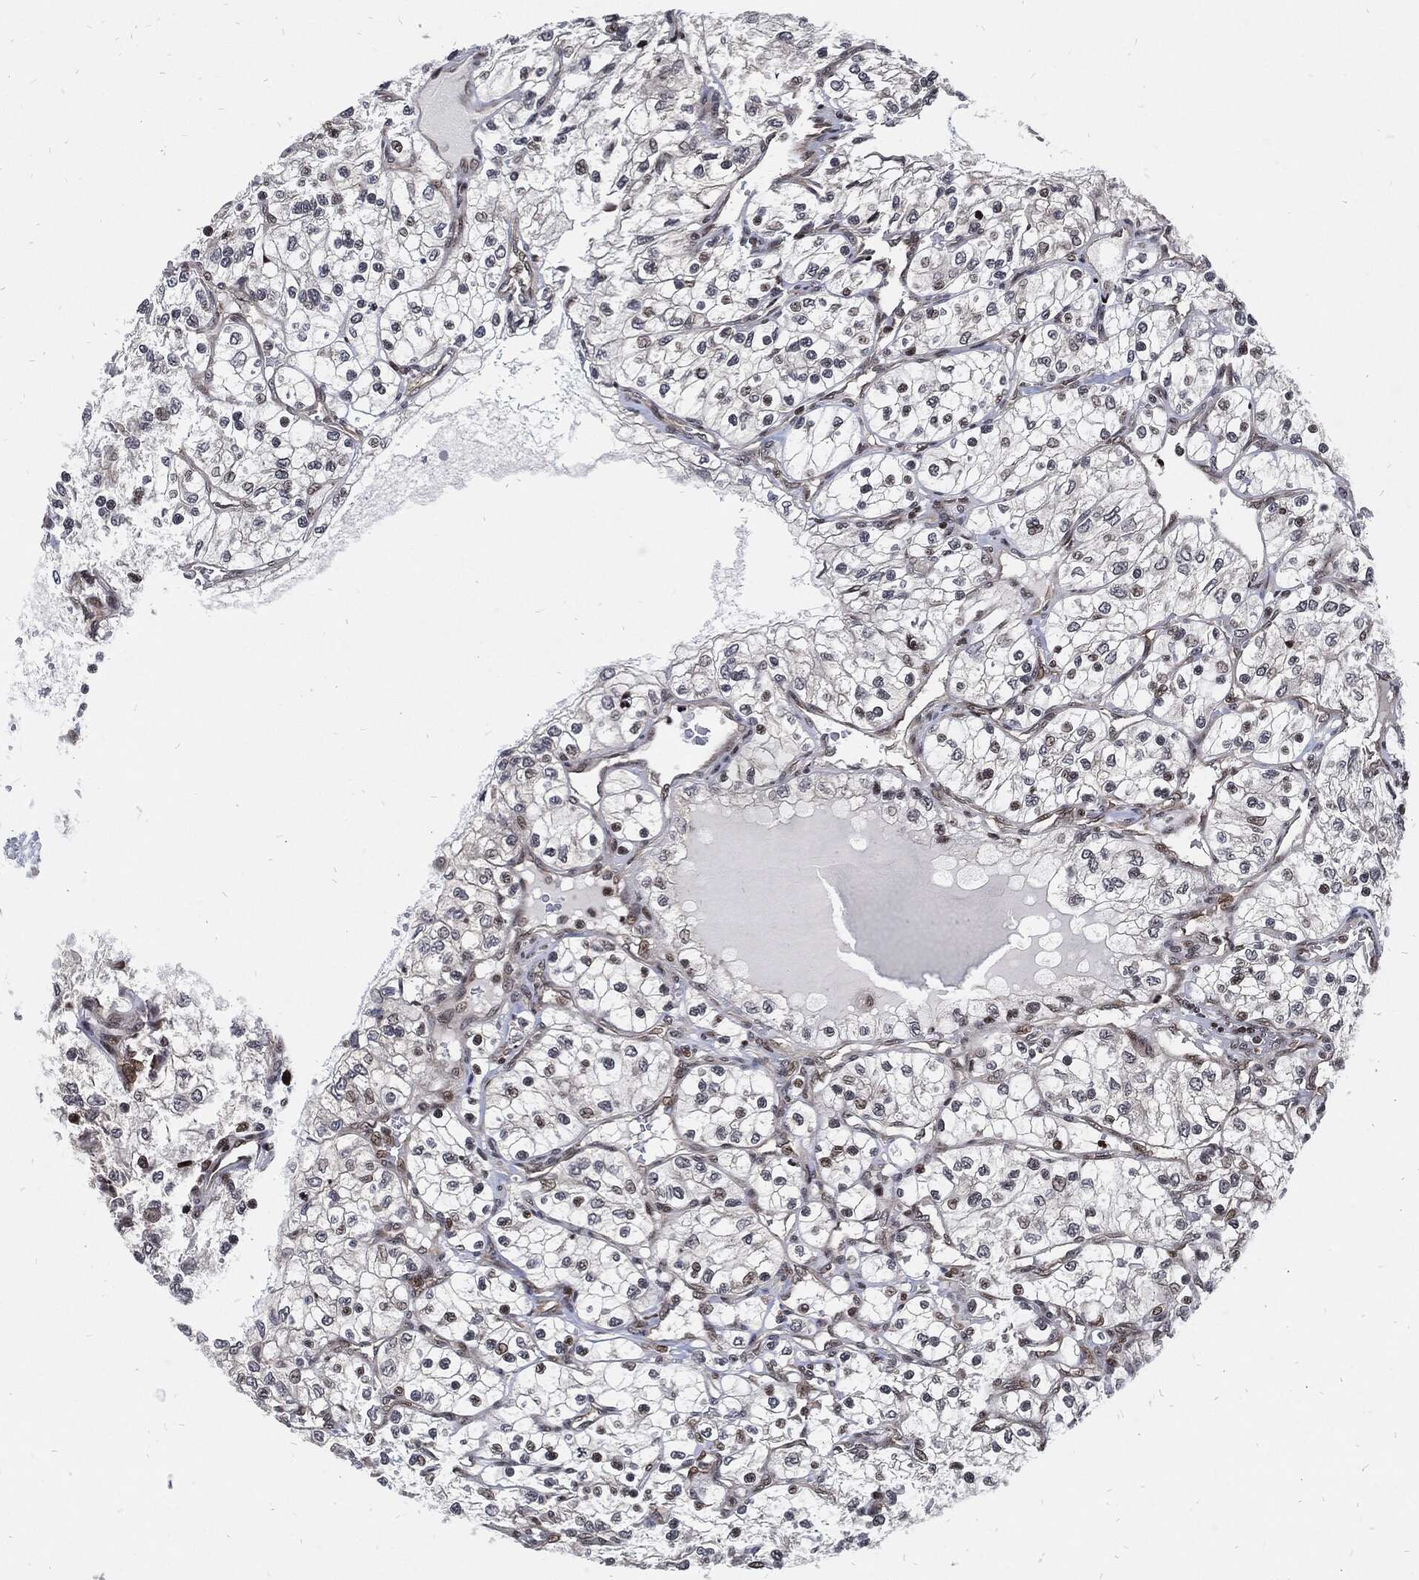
{"staining": {"intensity": "moderate", "quantity": "<25%", "location": "nuclear"}, "tissue": "renal cancer", "cell_type": "Tumor cells", "image_type": "cancer", "snomed": [{"axis": "morphology", "description": "Adenocarcinoma, NOS"}, {"axis": "topography", "description": "Kidney"}], "caption": "Immunohistochemical staining of human adenocarcinoma (renal) exhibits low levels of moderate nuclear protein positivity in approximately <25% of tumor cells. (Brightfield microscopy of DAB IHC at high magnification).", "gene": "ZNF775", "patient": {"sex": "female", "age": 69}}